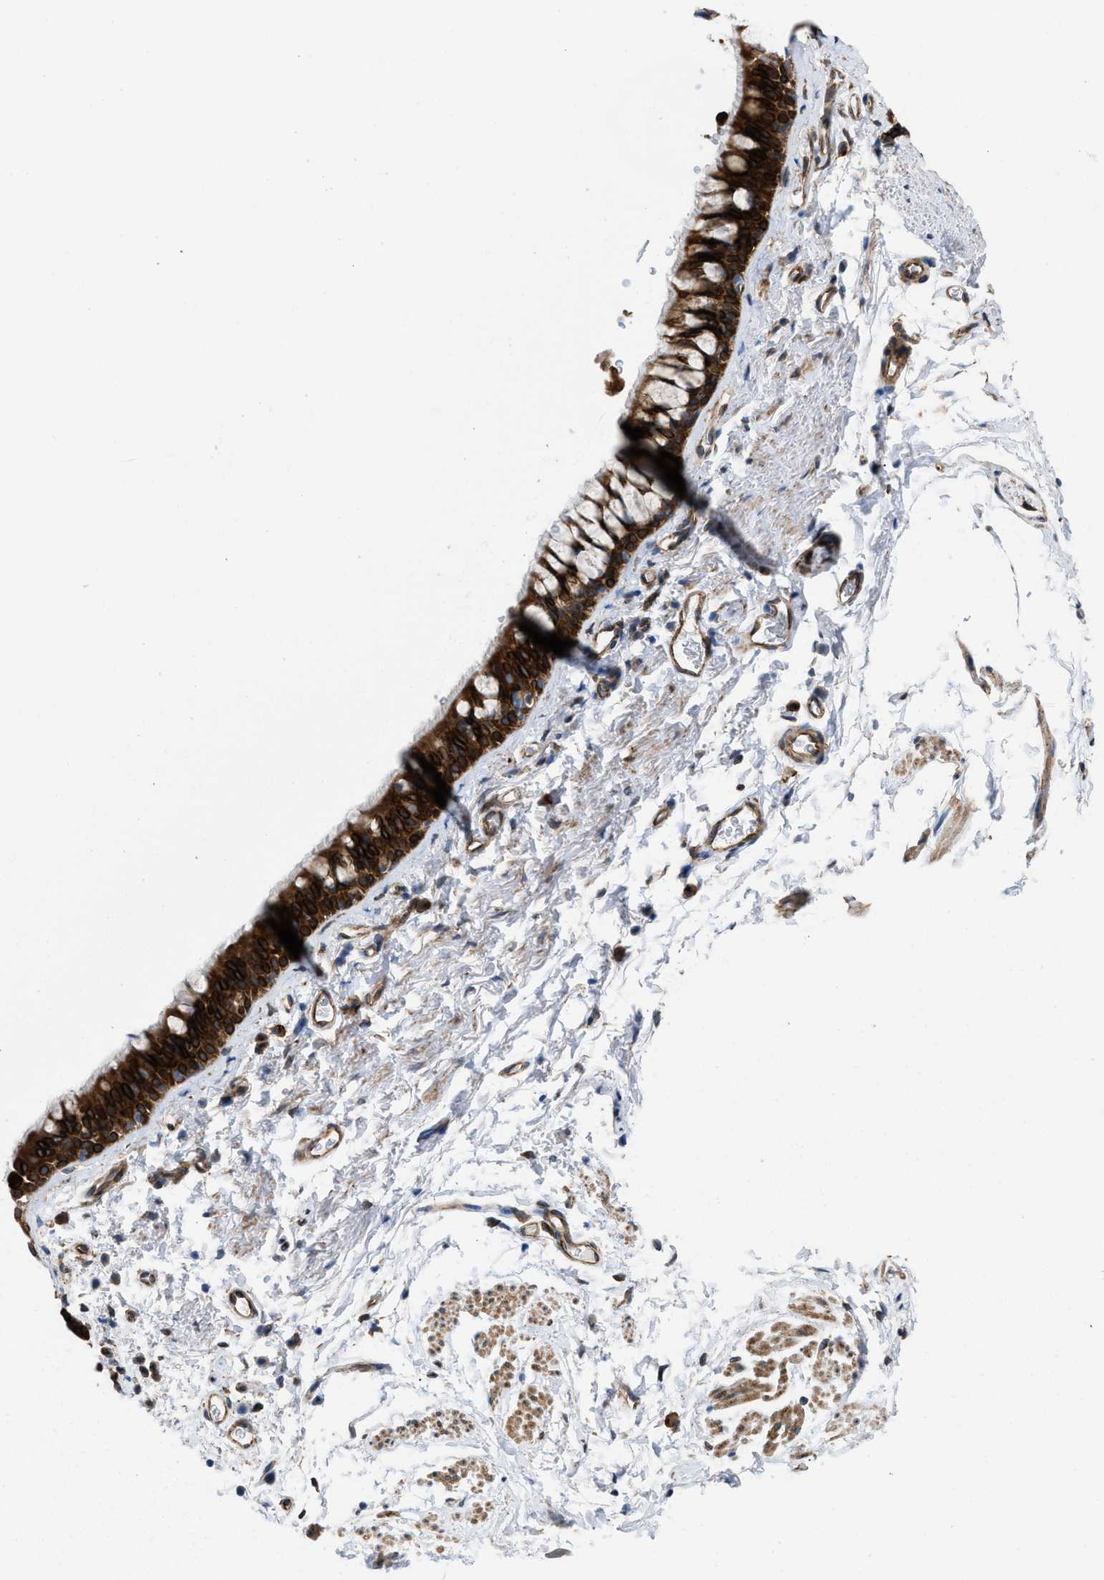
{"staining": {"intensity": "strong", "quantity": ">75%", "location": "cytoplasmic/membranous"}, "tissue": "bronchus", "cell_type": "Respiratory epithelial cells", "image_type": "normal", "snomed": [{"axis": "morphology", "description": "Normal tissue, NOS"}, {"axis": "morphology", "description": "Malignant melanoma, Metastatic site"}, {"axis": "topography", "description": "Bronchus"}, {"axis": "topography", "description": "Lung"}], "caption": "A micrograph showing strong cytoplasmic/membranous positivity in approximately >75% of respiratory epithelial cells in normal bronchus, as visualized by brown immunohistochemical staining.", "gene": "ERLIN2", "patient": {"sex": "male", "age": 64}}